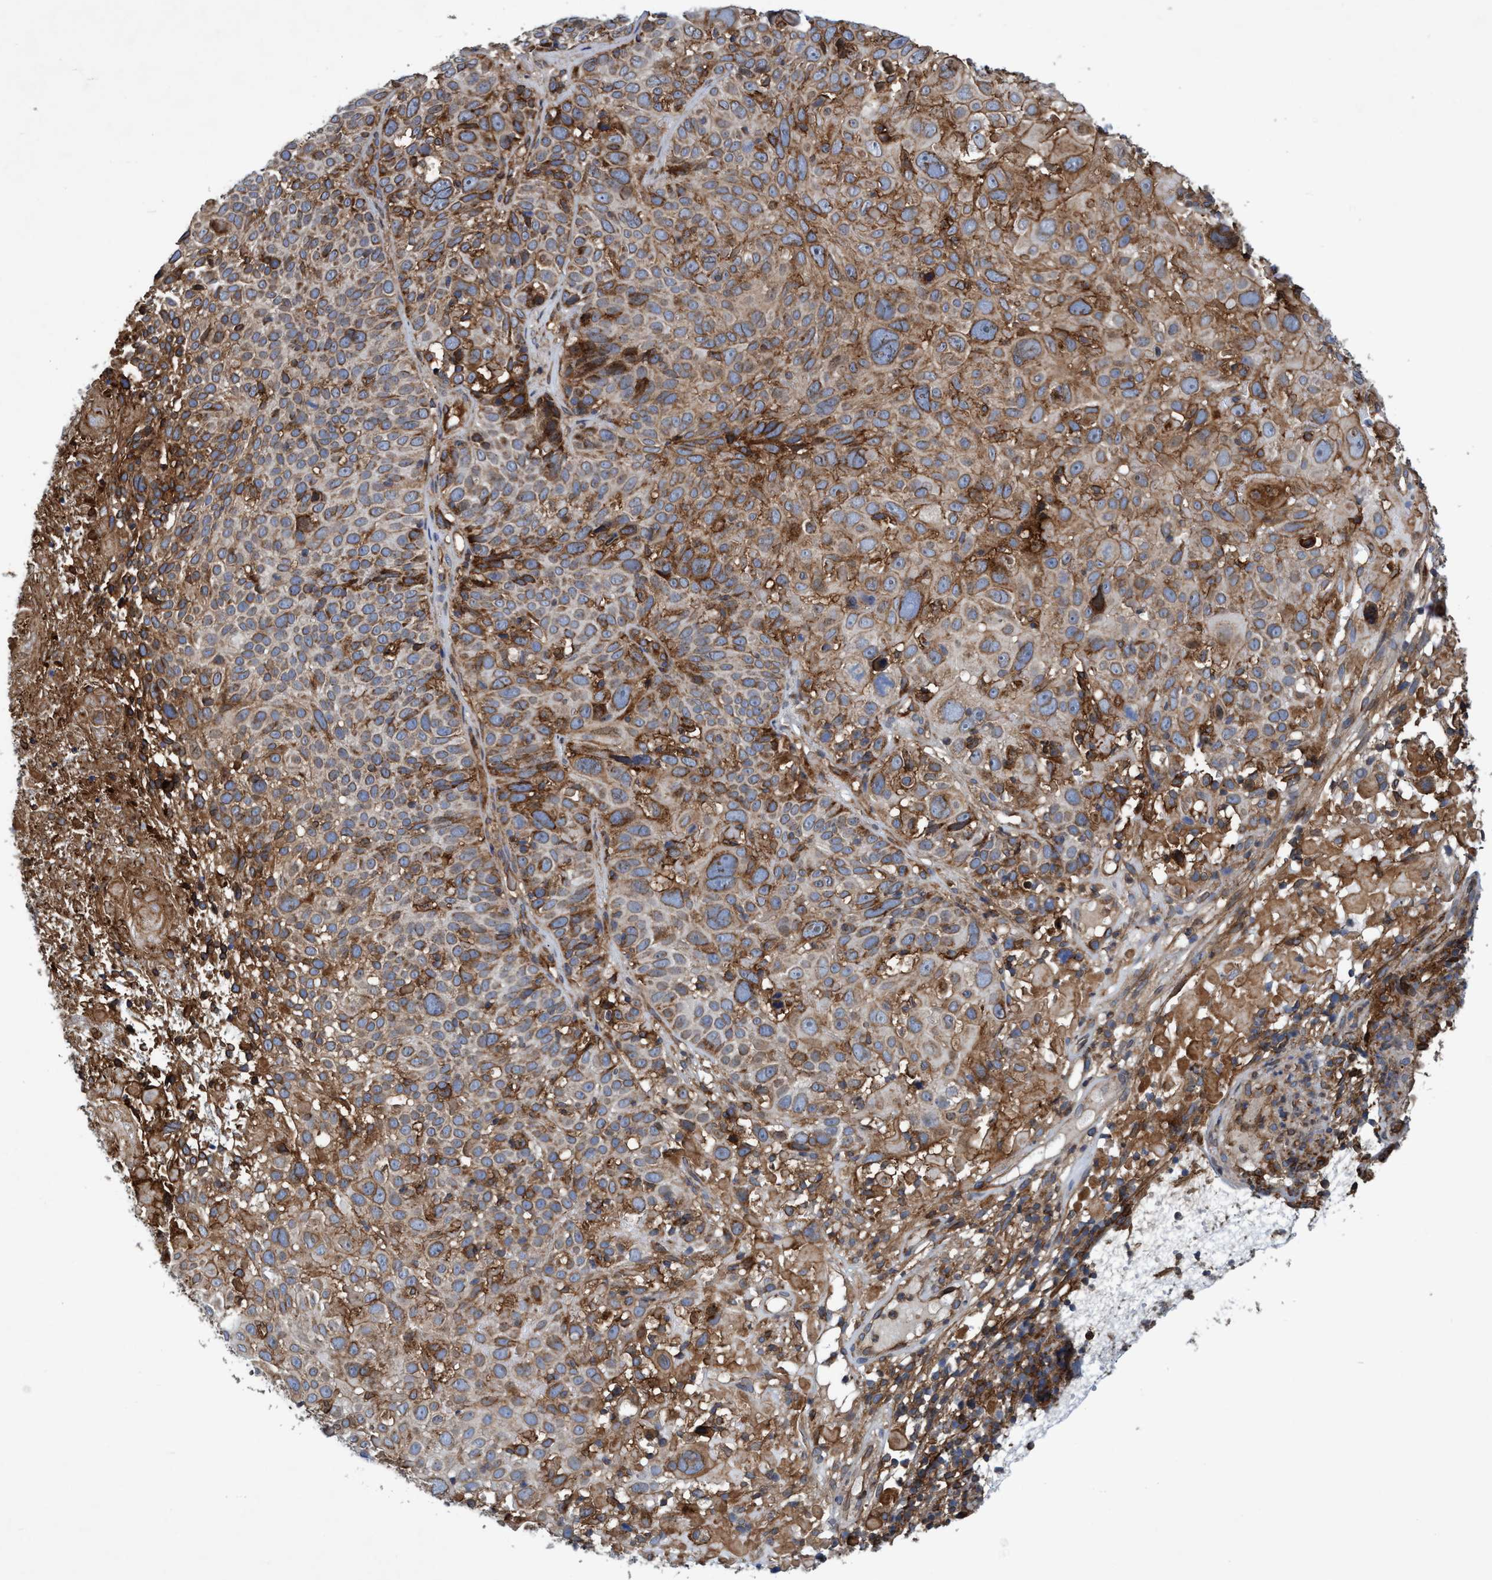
{"staining": {"intensity": "moderate", "quantity": ">75%", "location": "cytoplasmic/membranous"}, "tissue": "cervical cancer", "cell_type": "Tumor cells", "image_type": "cancer", "snomed": [{"axis": "morphology", "description": "Squamous cell carcinoma, NOS"}, {"axis": "topography", "description": "Cervix"}], "caption": "Immunohistochemical staining of human cervical cancer displays medium levels of moderate cytoplasmic/membranous protein expression in about >75% of tumor cells.", "gene": "SLC16A3", "patient": {"sex": "female", "age": 74}}